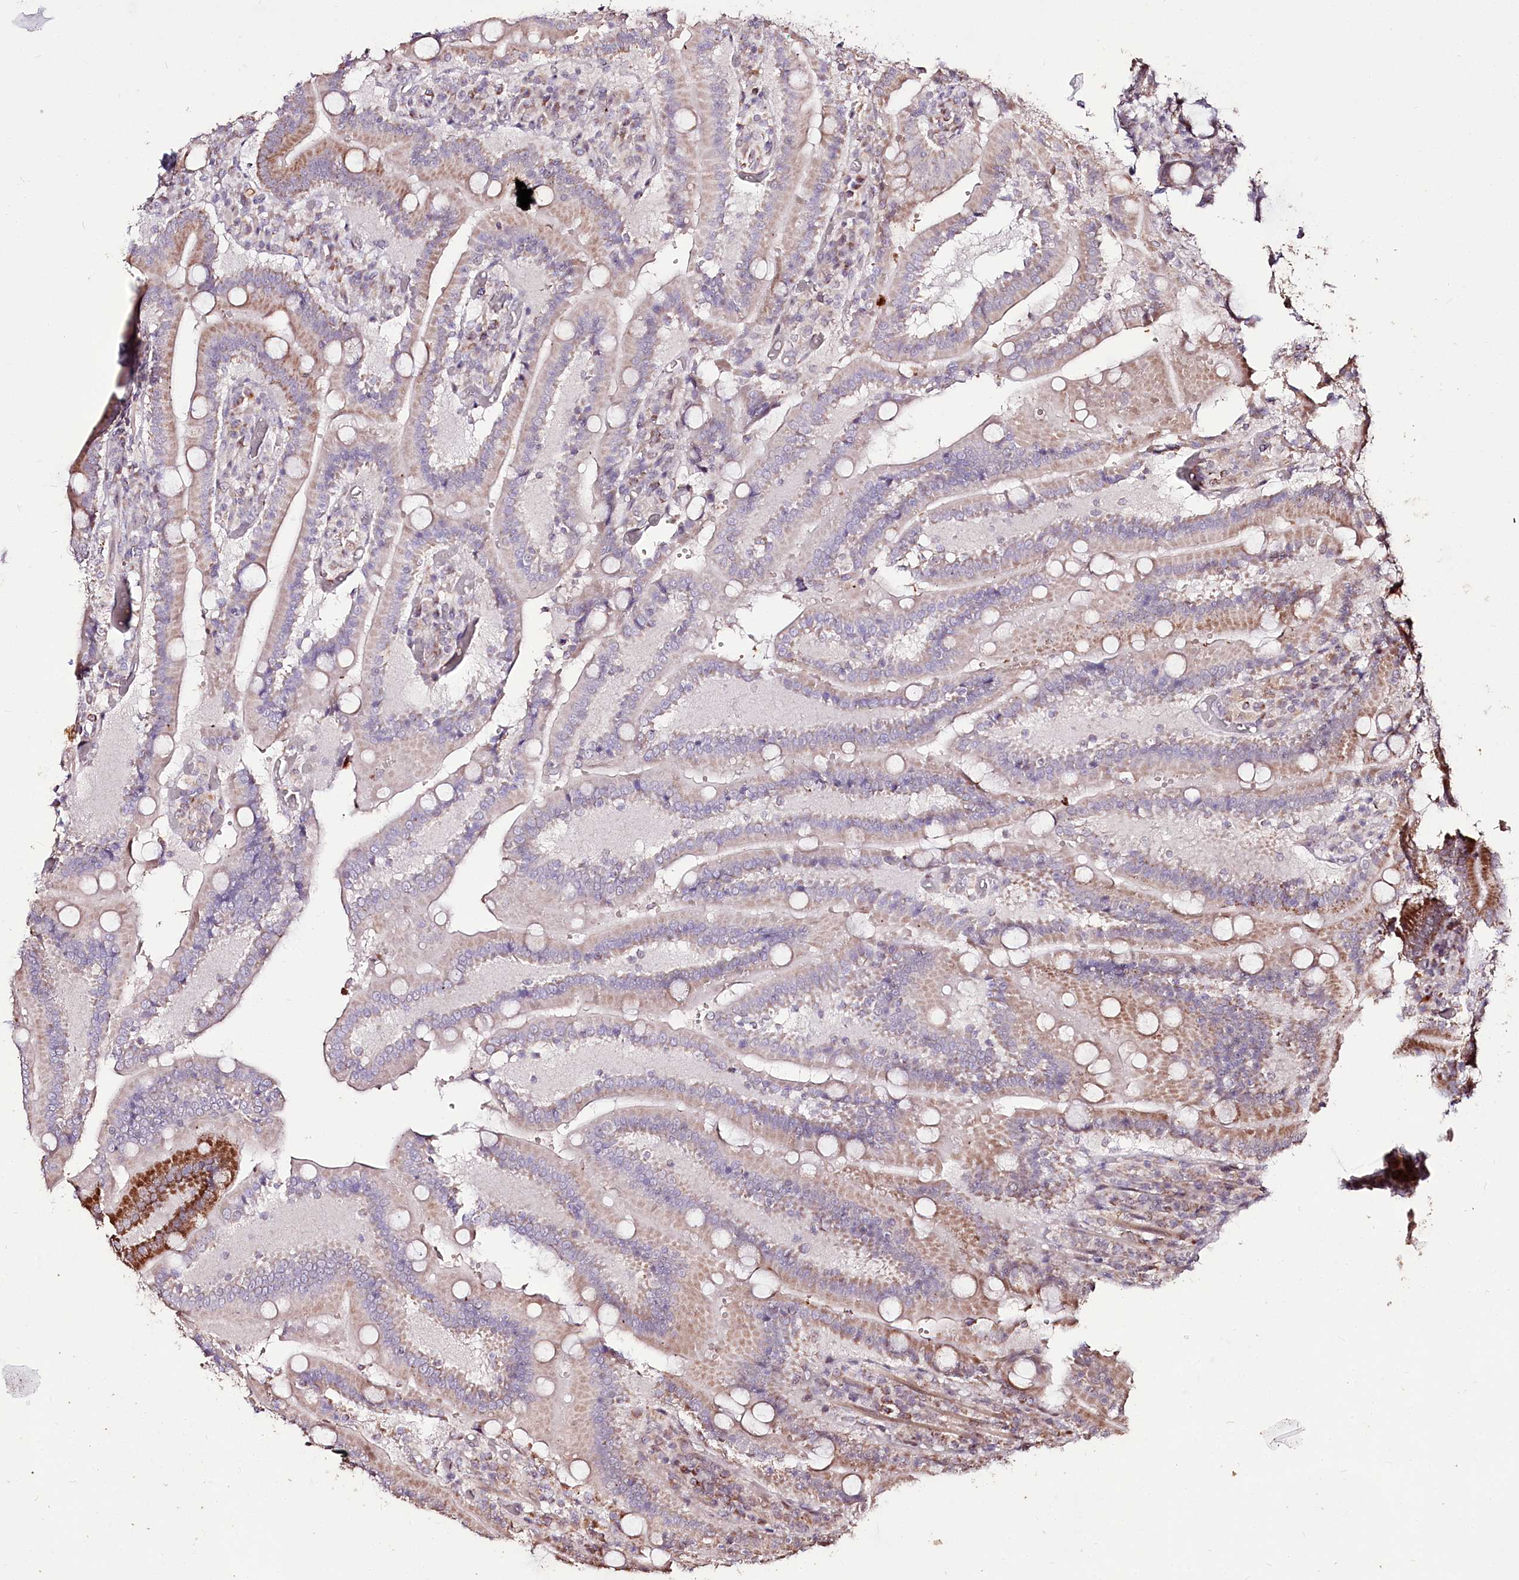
{"staining": {"intensity": "moderate", "quantity": "25%-75%", "location": "cytoplasmic/membranous"}, "tissue": "duodenum", "cell_type": "Glandular cells", "image_type": "normal", "snomed": [{"axis": "morphology", "description": "Normal tissue, NOS"}, {"axis": "topography", "description": "Duodenum"}], "caption": "The immunohistochemical stain shows moderate cytoplasmic/membranous positivity in glandular cells of normal duodenum.", "gene": "CARD19", "patient": {"sex": "female", "age": 62}}